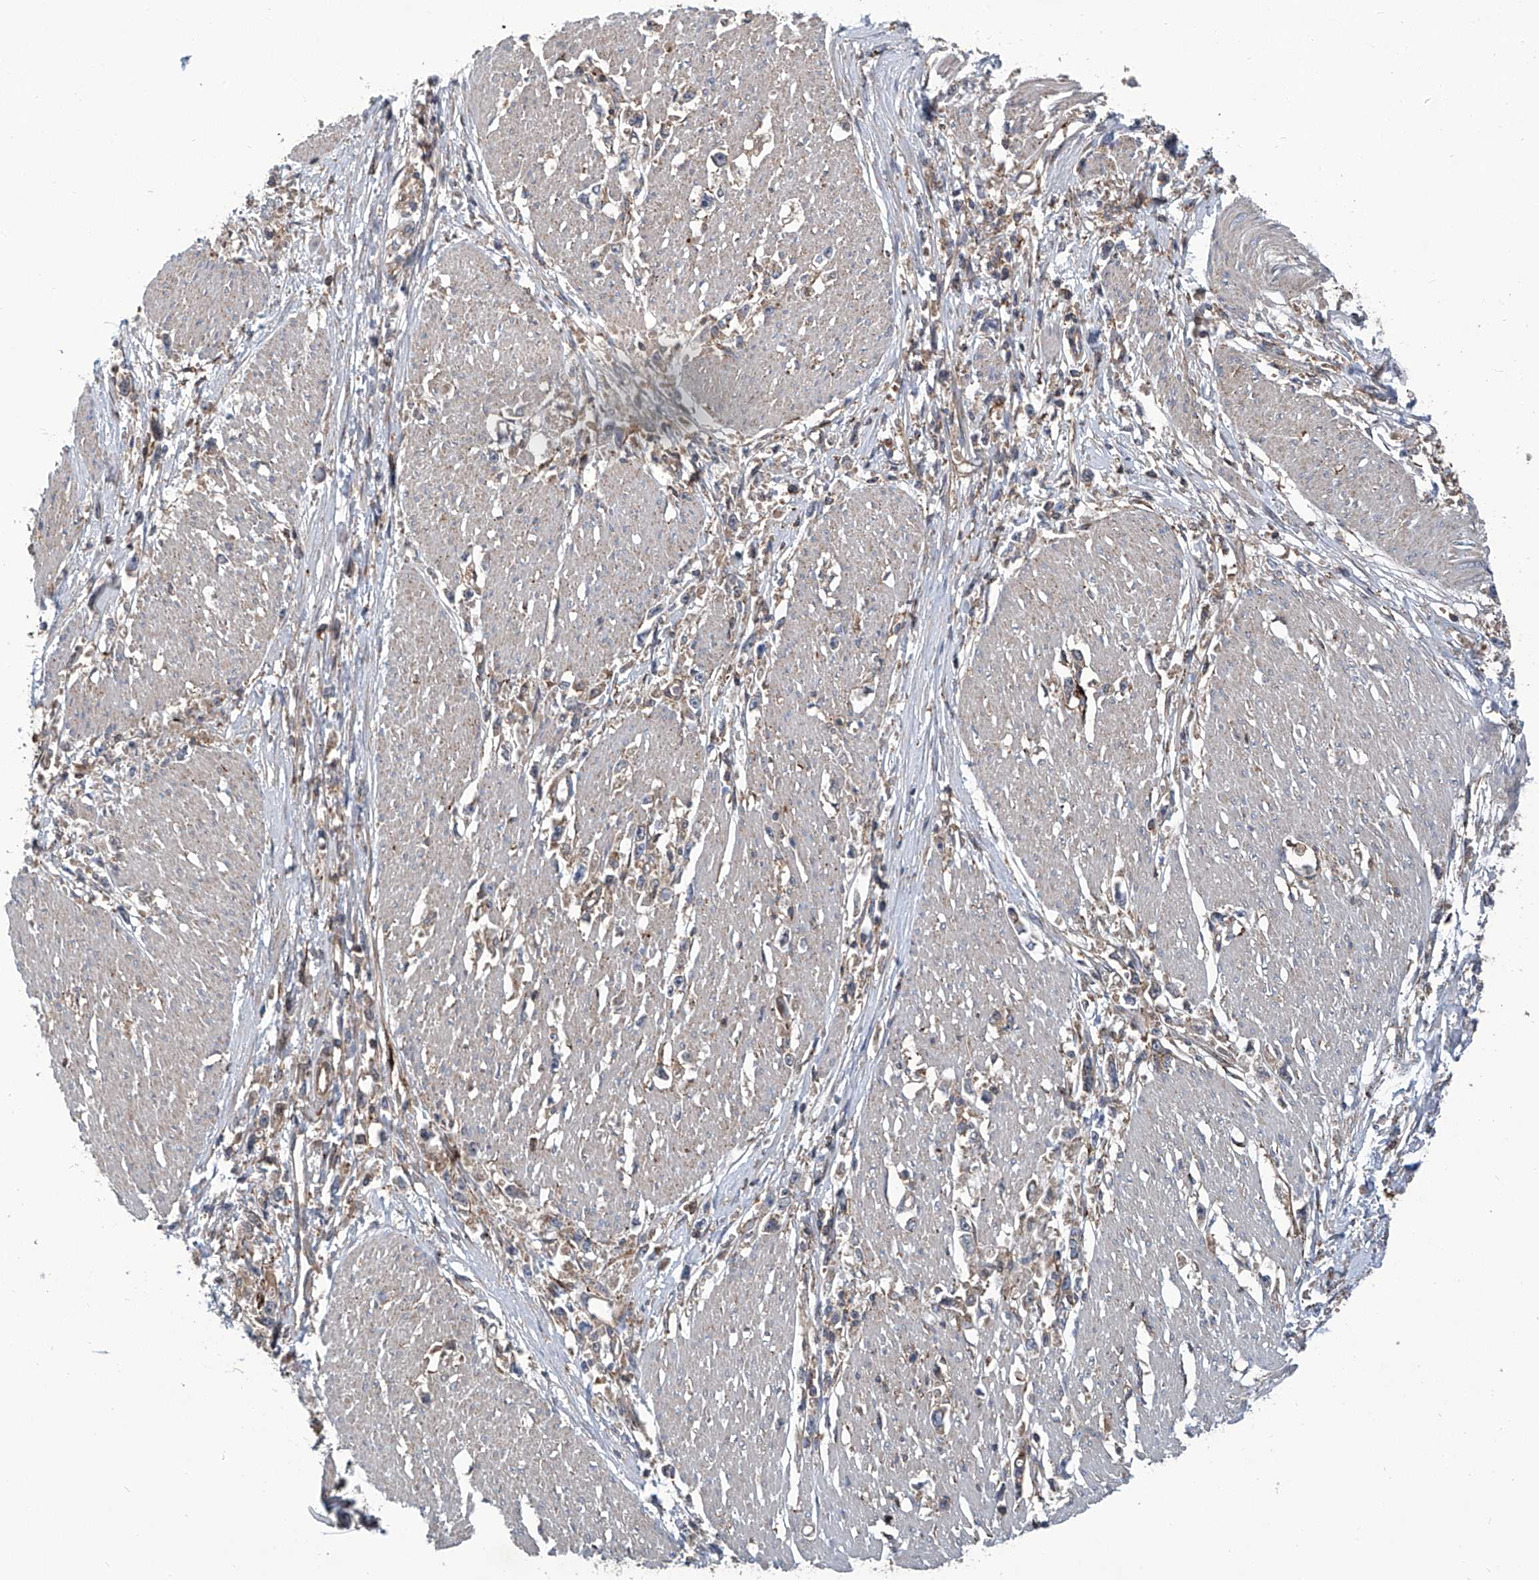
{"staining": {"intensity": "weak", "quantity": "25%-75%", "location": "cytoplasmic/membranous"}, "tissue": "stomach cancer", "cell_type": "Tumor cells", "image_type": "cancer", "snomed": [{"axis": "morphology", "description": "Adenocarcinoma, NOS"}, {"axis": "topography", "description": "Stomach"}], "caption": "Immunohistochemistry photomicrograph of stomach adenocarcinoma stained for a protein (brown), which demonstrates low levels of weak cytoplasmic/membranous expression in approximately 25%-75% of tumor cells.", "gene": "SMAP1", "patient": {"sex": "female", "age": 59}}